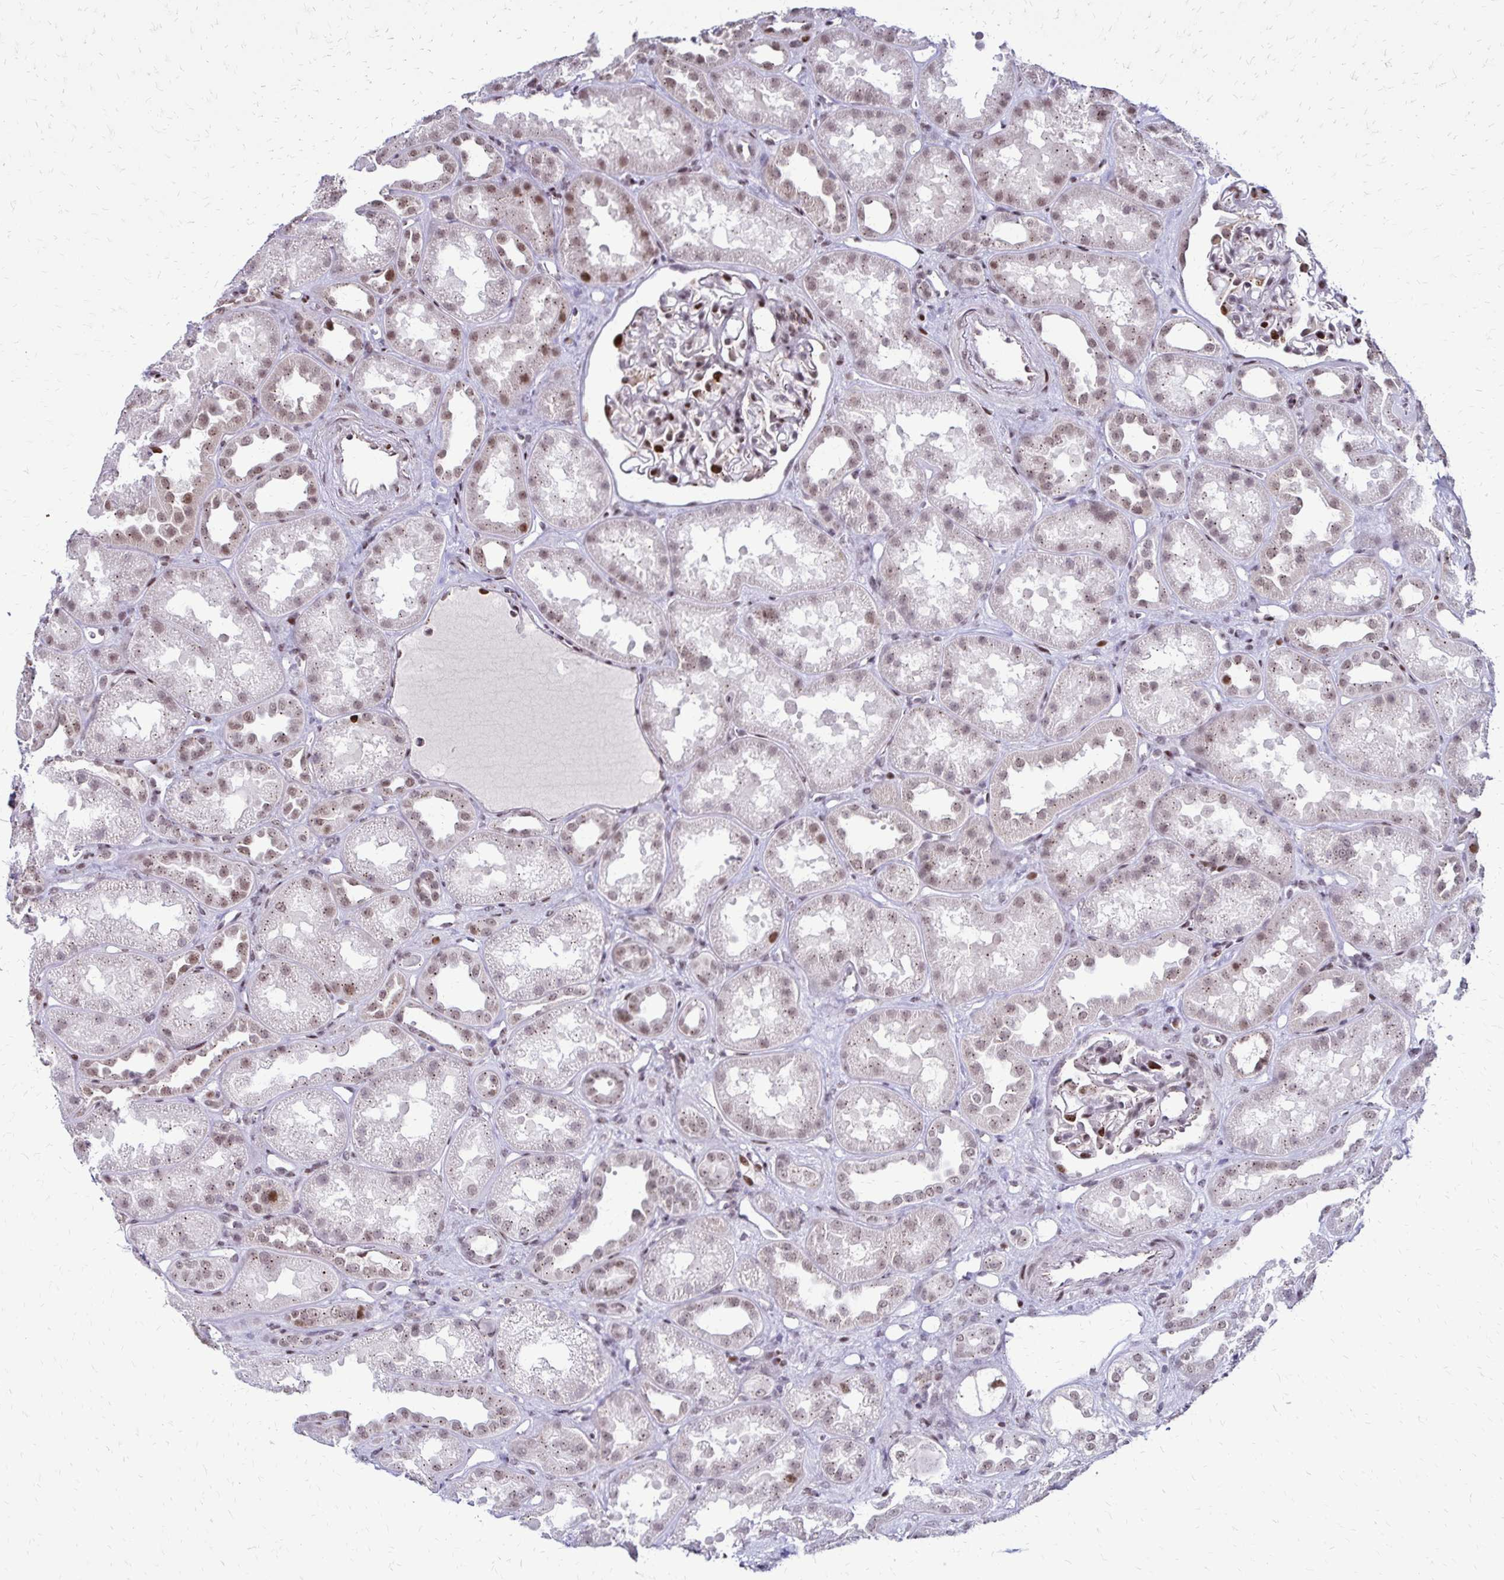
{"staining": {"intensity": "moderate", "quantity": "25%-75%", "location": "nuclear"}, "tissue": "kidney", "cell_type": "Cells in glomeruli", "image_type": "normal", "snomed": [{"axis": "morphology", "description": "Normal tissue, NOS"}, {"axis": "topography", "description": "Kidney"}], "caption": "Cells in glomeruli display medium levels of moderate nuclear staining in approximately 25%-75% of cells in unremarkable human kidney.", "gene": "TOB1", "patient": {"sex": "male", "age": 61}}